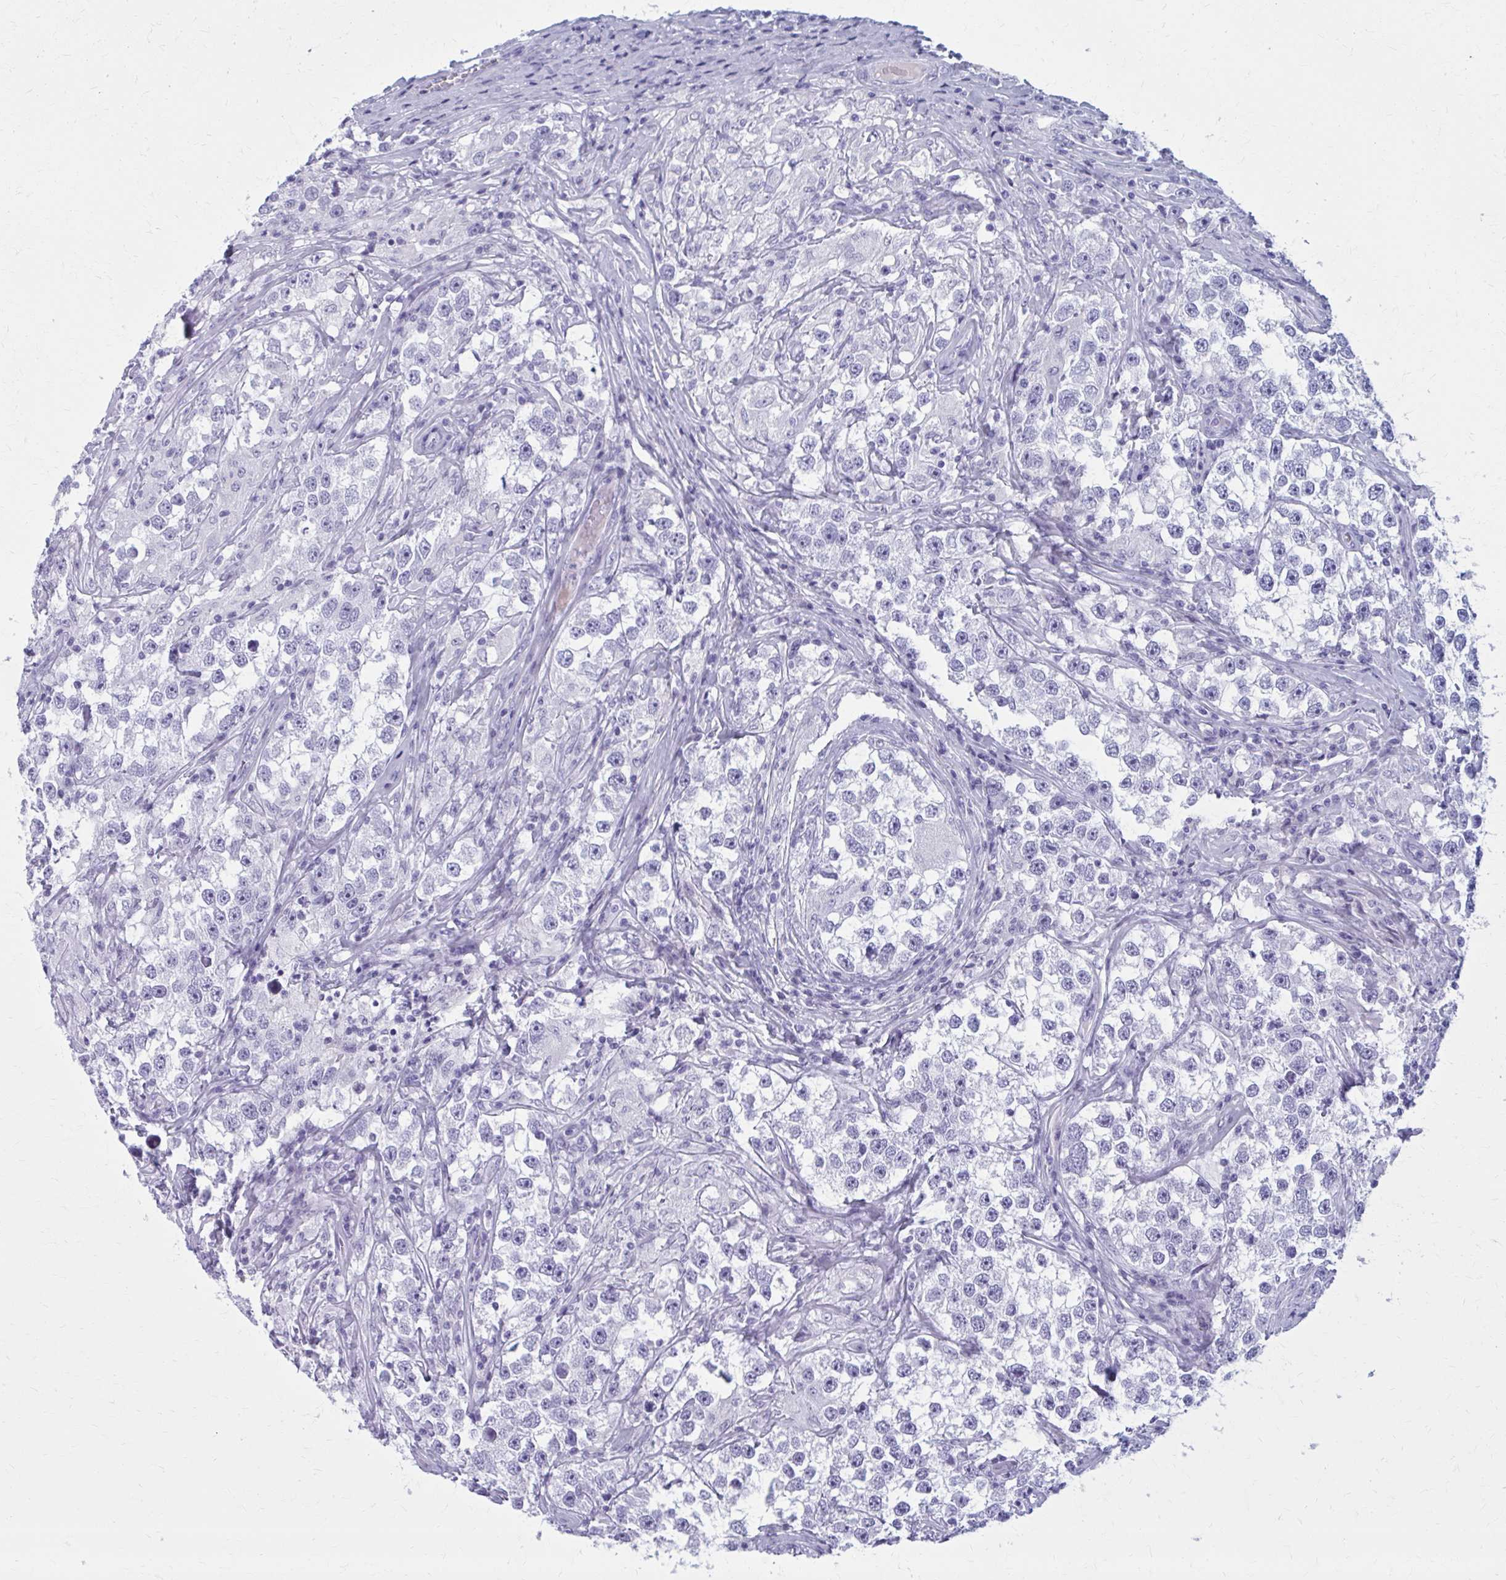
{"staining": {"intensity": "negative", "quantity": "none", "location": "none"}, "tissue": "testis cancer", "cell_type": "Tumor cells", "image_type": "cancer", "snomed": [{"axis": "morphology", "description": "Seminoma, NOS"}, {"axis": "topography", "description": "Testis"}], "caption": "This is a photomicrograph of immunohistochemistry staining of testis cancer (seminoma), which shows no staining in tumor cells.", "gene": "ZDHHC7", "patient": {"sex": "male", "age": 46}}